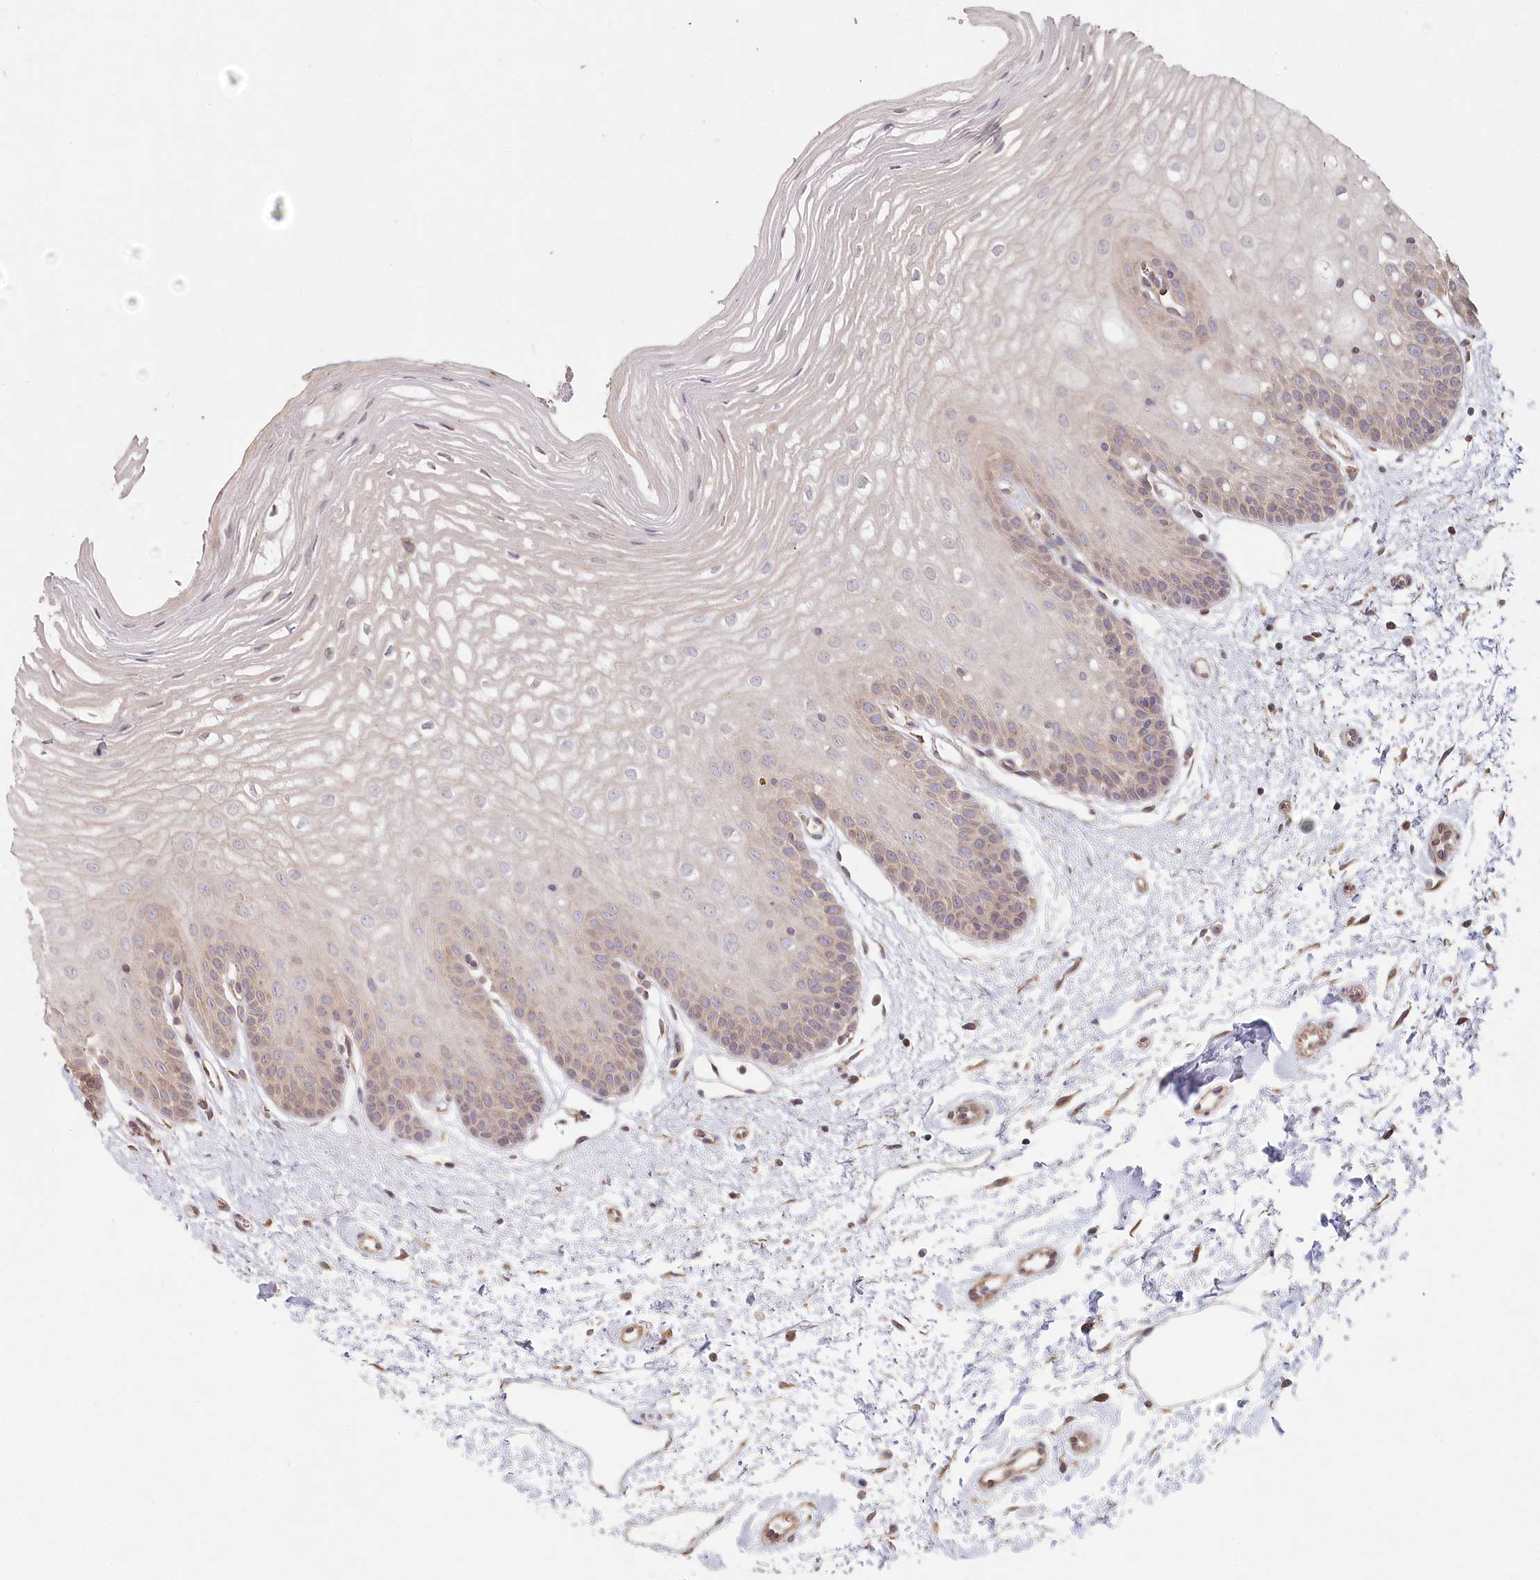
{"staining": {"intensity": "weak", "quantity": "<25%", "location": "cytoplasmic/membranous"}, "tissue": "oral mucosa", "cell_type": "Squamous epithelial cells", "image_type": "normal", "snomed": [{"axis": "morphology", "description": "Normal tissue, NOS"}, {"axis": "topography", "description": "Oral tissue"}, {"axis": "topography", "description": "Tounge, NOS"}], "caption": "DAB immunohistochemical staining of unremarkable human oral mucosa shows no significant expression in squamous epithelial cells.", "gene": "TCHP", "patient": {"sex": "female", "age": 73}}